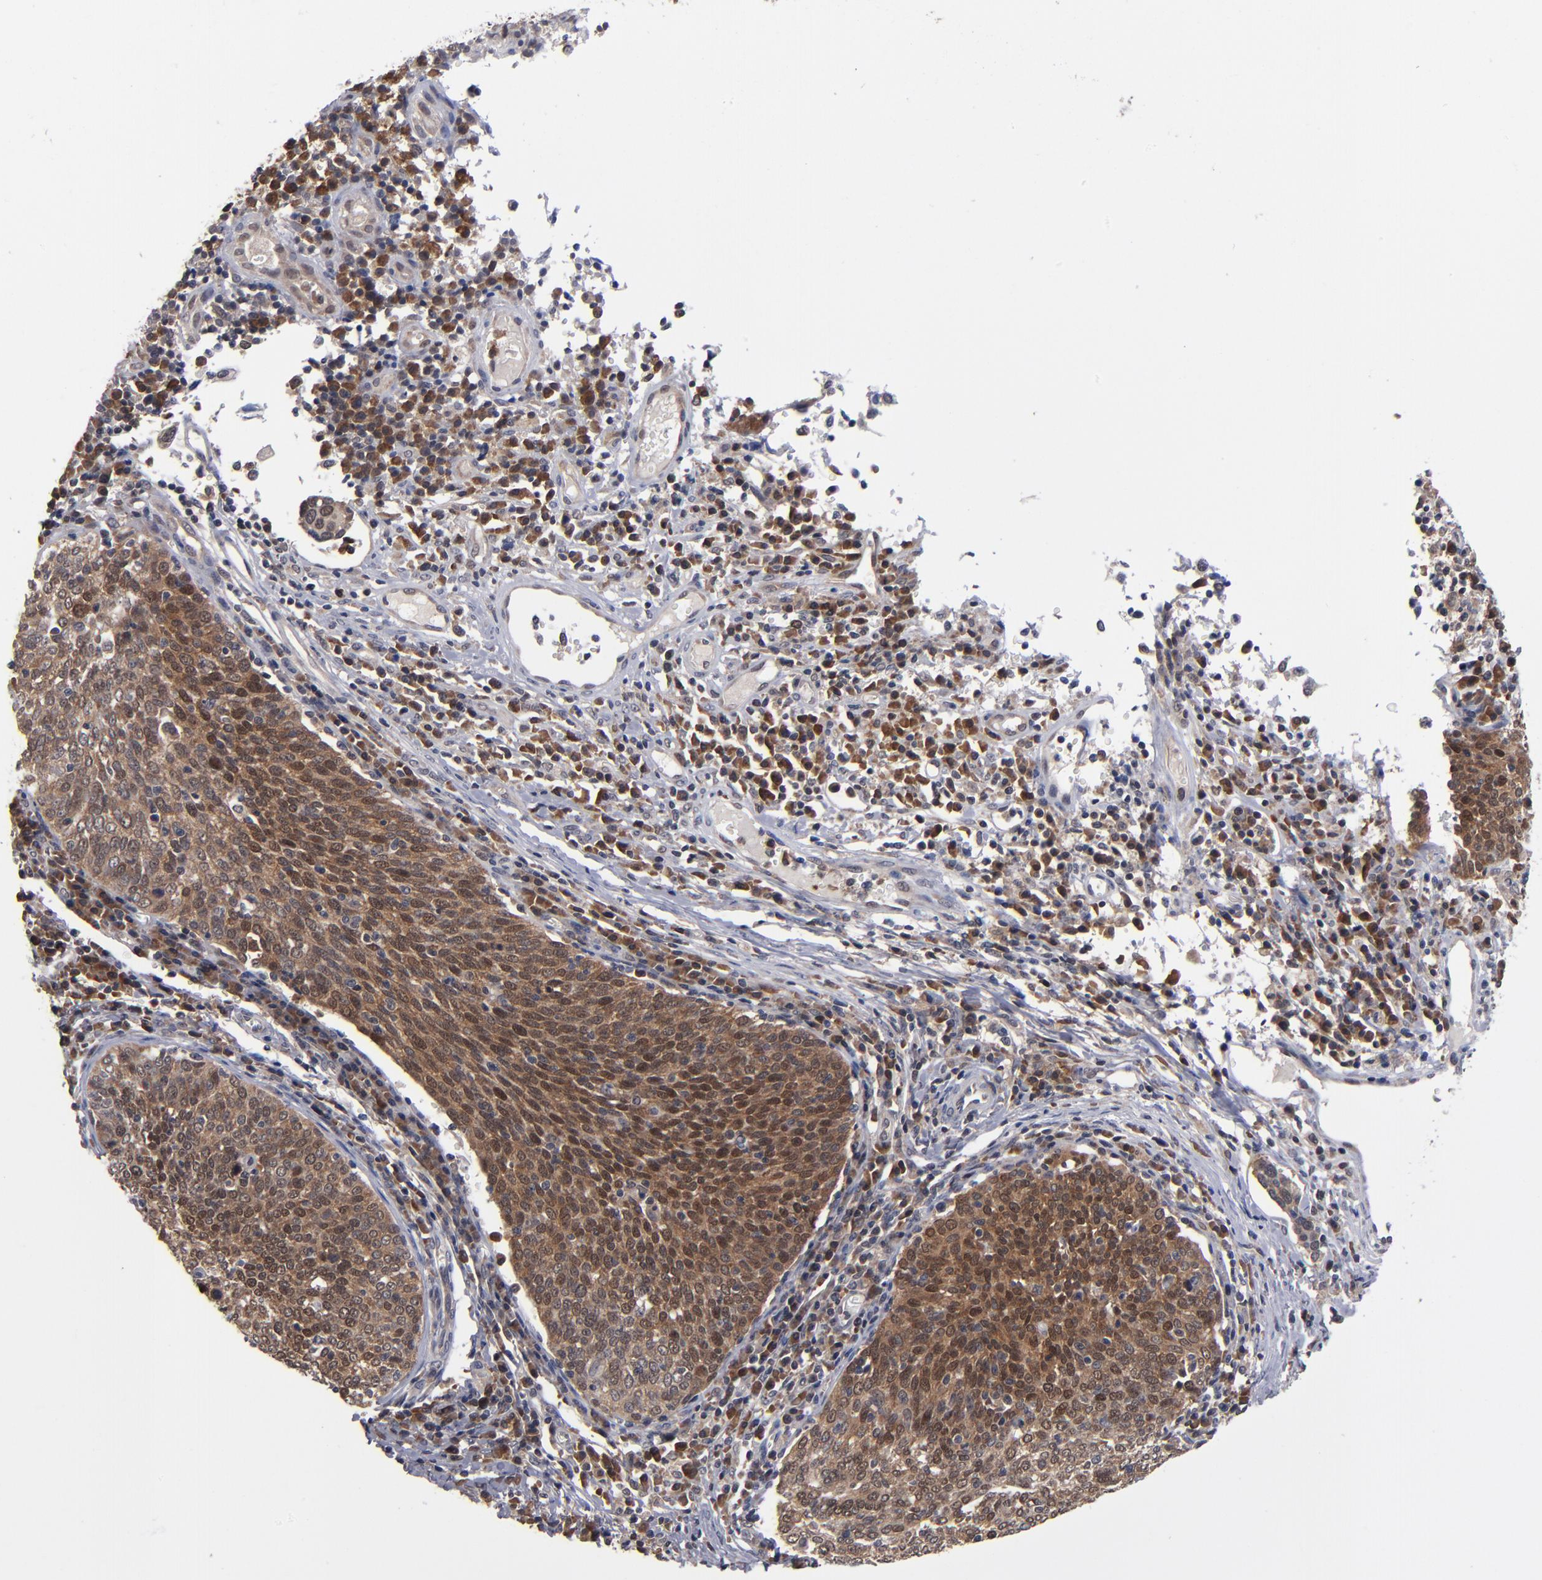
{"staining": {"intensity": "strong", "quantity": ">75%", "location": "cytoplasmic/membranous,nuclear"}, "tissue": "cervical cancer", "cell_type": "Tumor cells", "image_type": "cancer", "snomed": [{"axis": "morphology", "description": "Squamous cell carcinoma, NOS"}, {"axis": "topography", "description": "Cervix"}], "caption": "There is high levels of strong cytoplasmic/membranous and nuclear positivity in tumor cells of cervical cancer, as demonstrated by immunohistochemical staining (brown color).", "gene": "ALG13", "patient": {"sex": "female", "age": 40}}